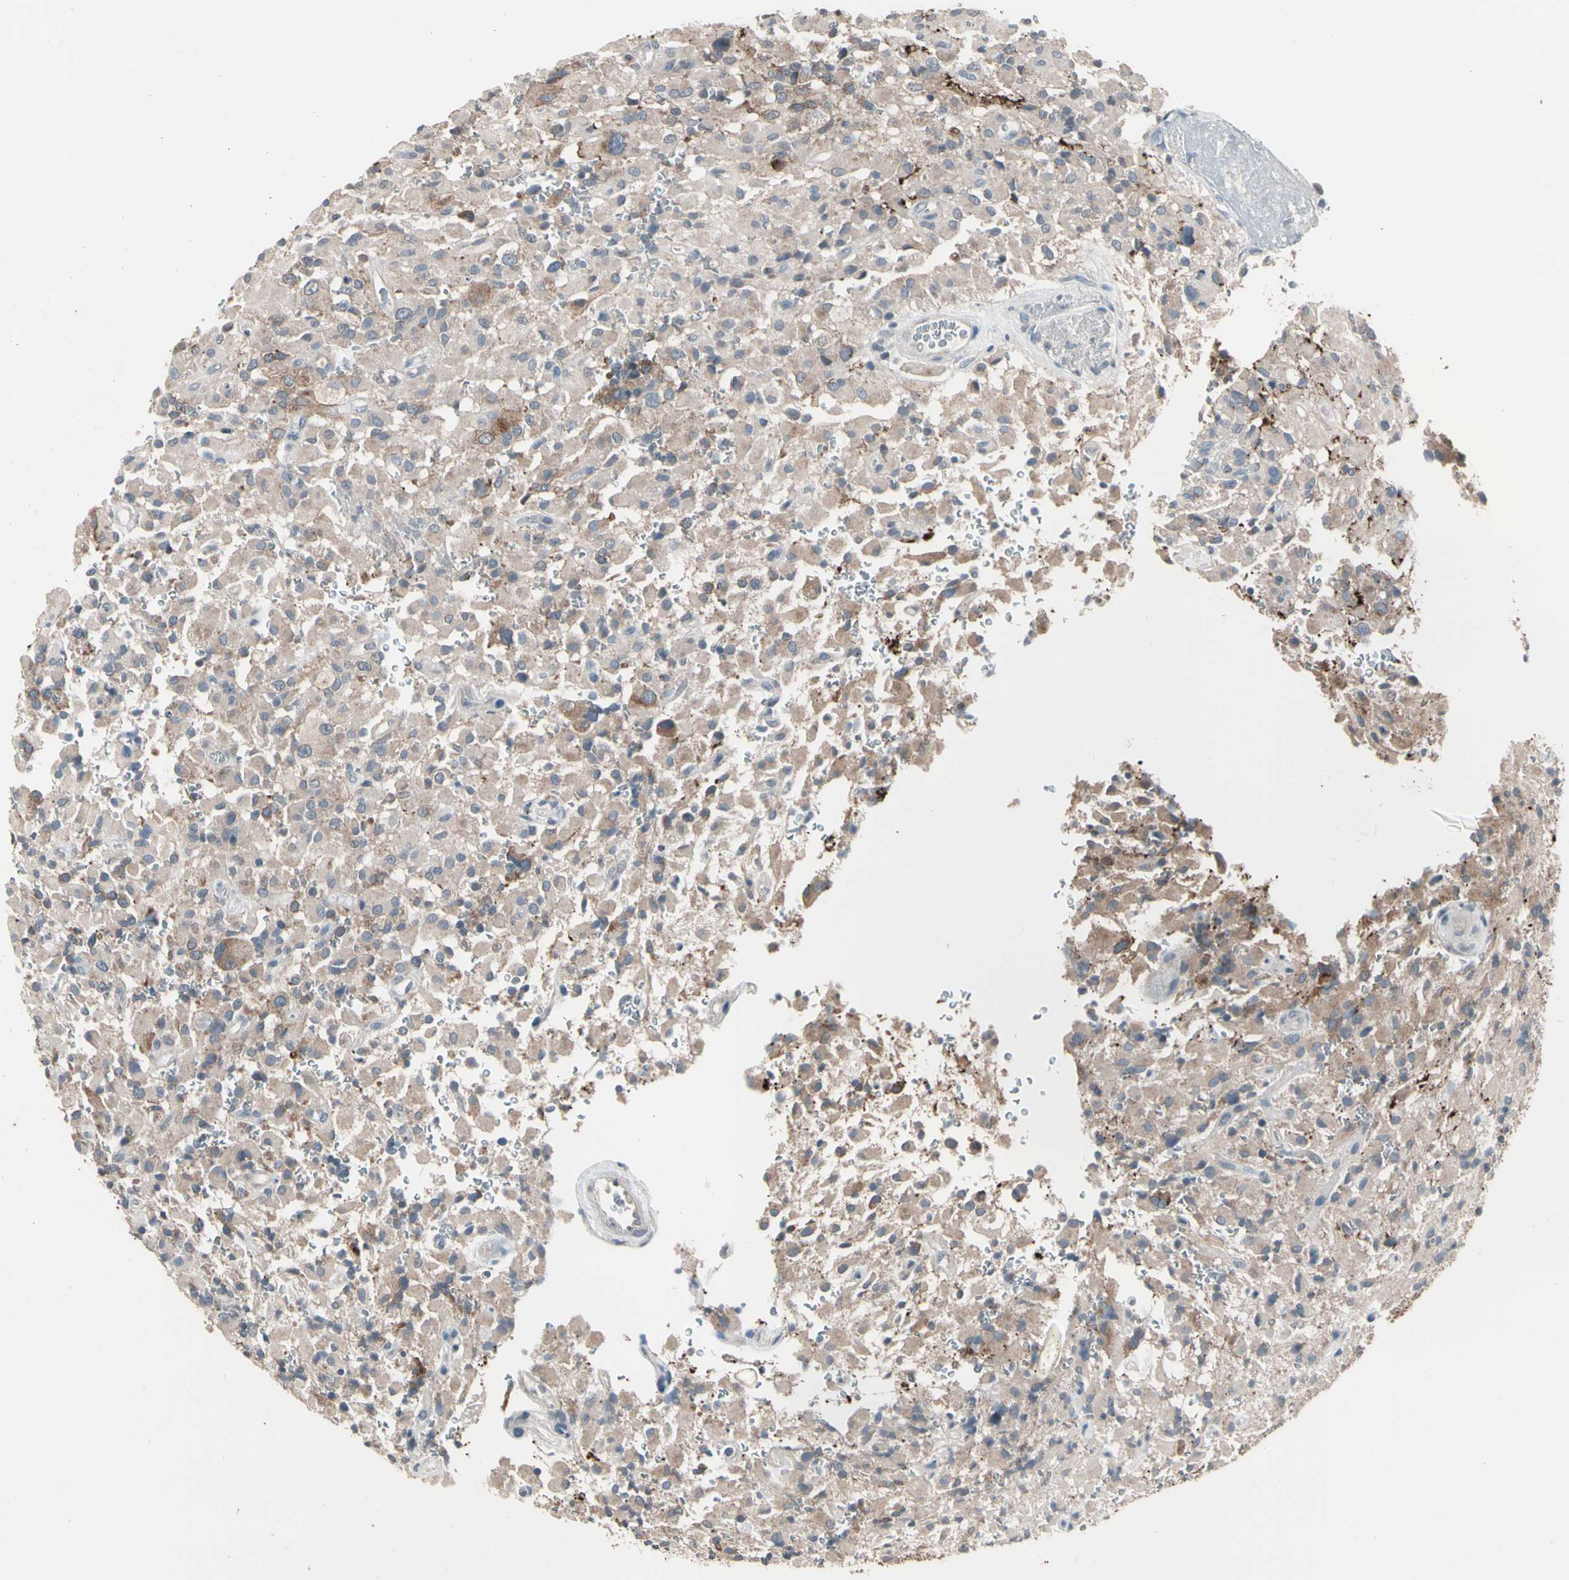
{"staining": {"intensity": "moderate", "quantity": ">75%", "location": "cytoplasmic/membranous"}, "tissue": "glioma", "cell_type": "Tumor cells", "image_type": "cancer", "snomed": [{"axis": "morphology", "description": "Glioma, malignant, High grade"}, {"axis": "topography", "description": "Brain"}], "caption": "Approximately >75% of tumor cells in high-grade glioma (malignant) reveal moderate cytoplasmic/membranous protein positivity as visualized by brown immunohistochemical staining.", "gene": "SV2A", "patient": {"sex": "male", "age": 71}}